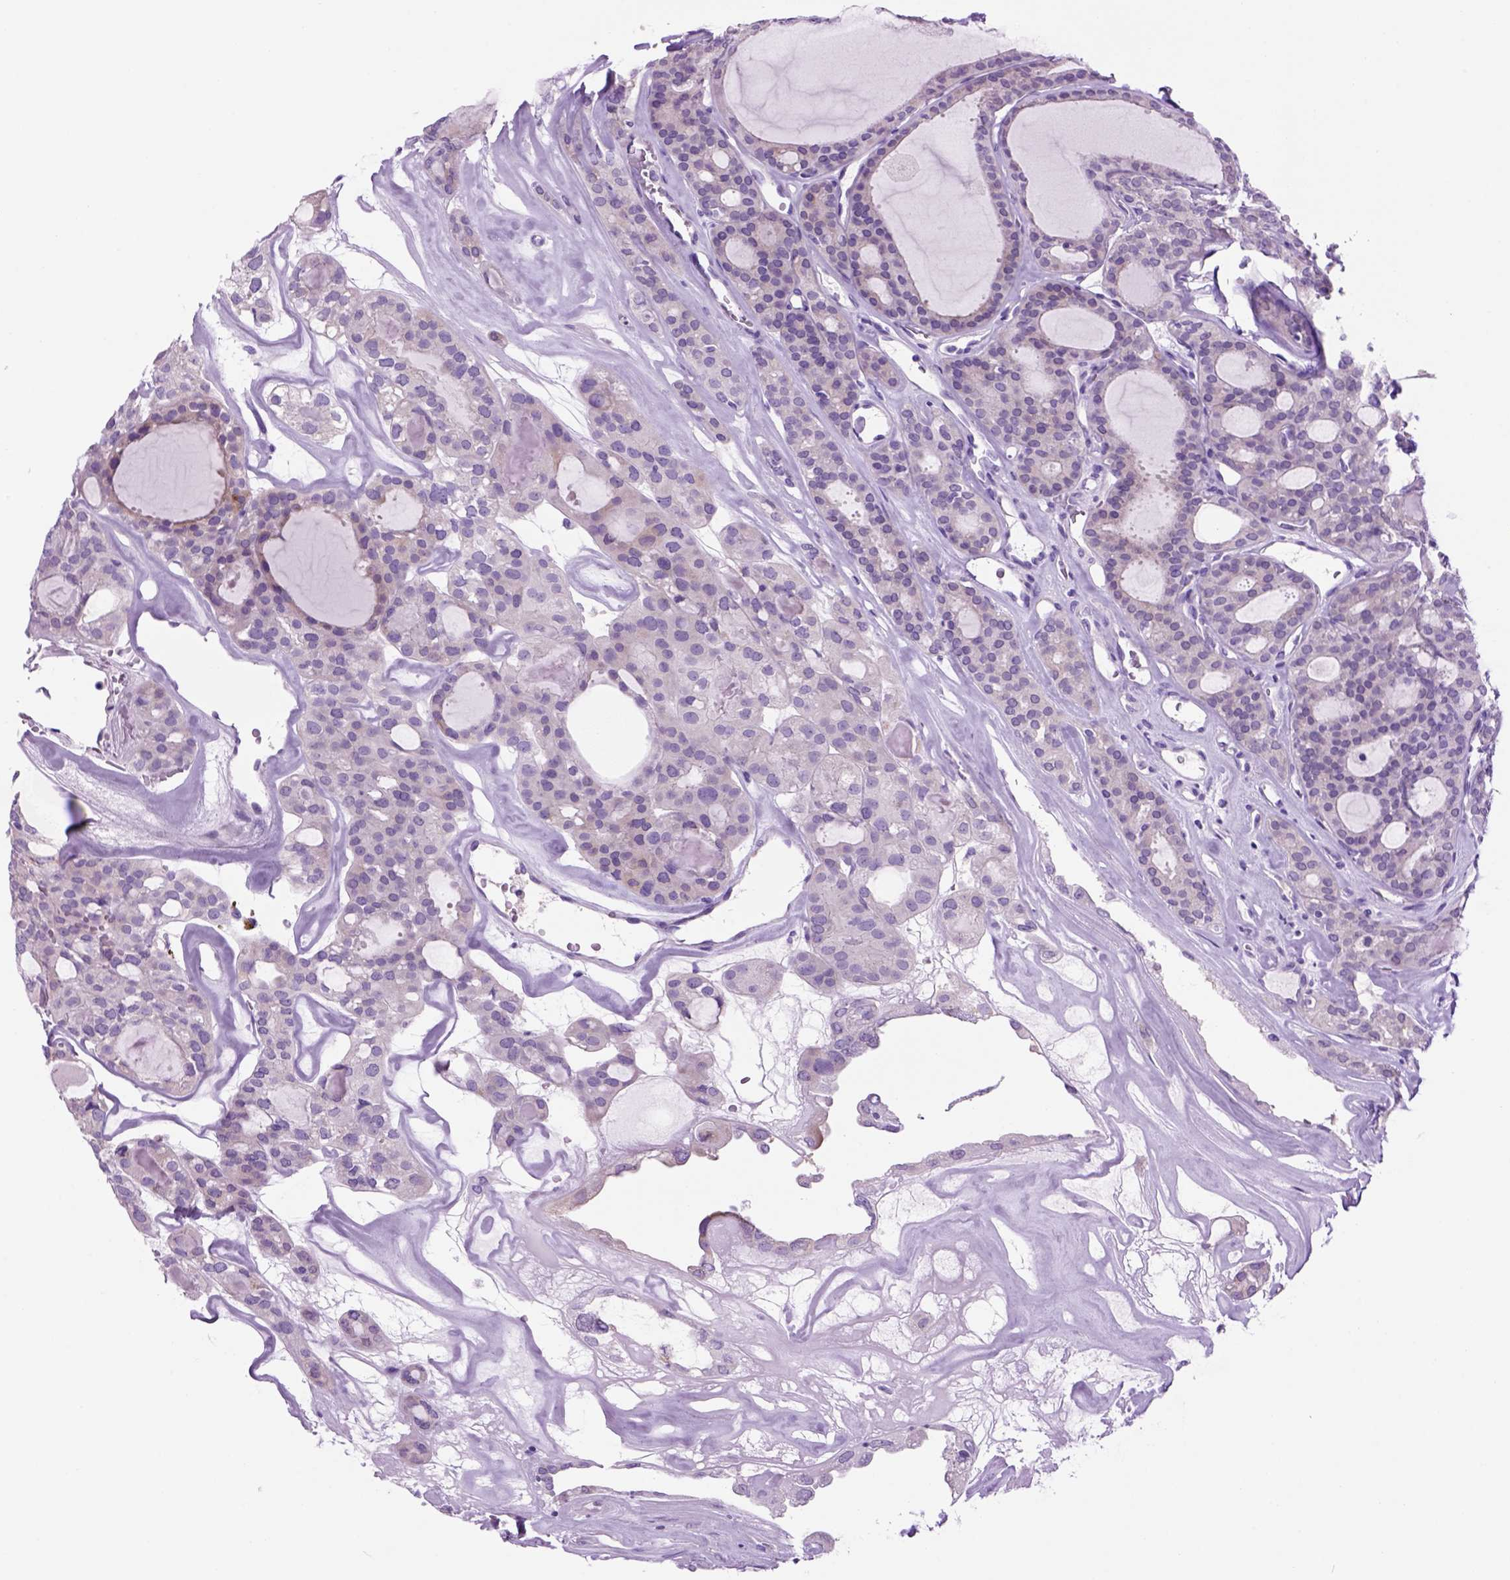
{"staining": {"intensity": "negative", "quantity": "none", "location": "none"}, "tissue": "thyroid cancer", "cell_type": "Tumor cells", "image_type": "cancer", "snomed": [{"axis": "morphology", "description": "Follicular adenoma carcinoma, NOS"}, {"axis": "topography", "description": "Thyroid gland"}], "caption": "Tumor cells are negative for protein expression in human thyroid cancer (follicular adenoma carcinoma).", "gene": "HHIPL2", "patient": {"sex": "male", "age": 75}}